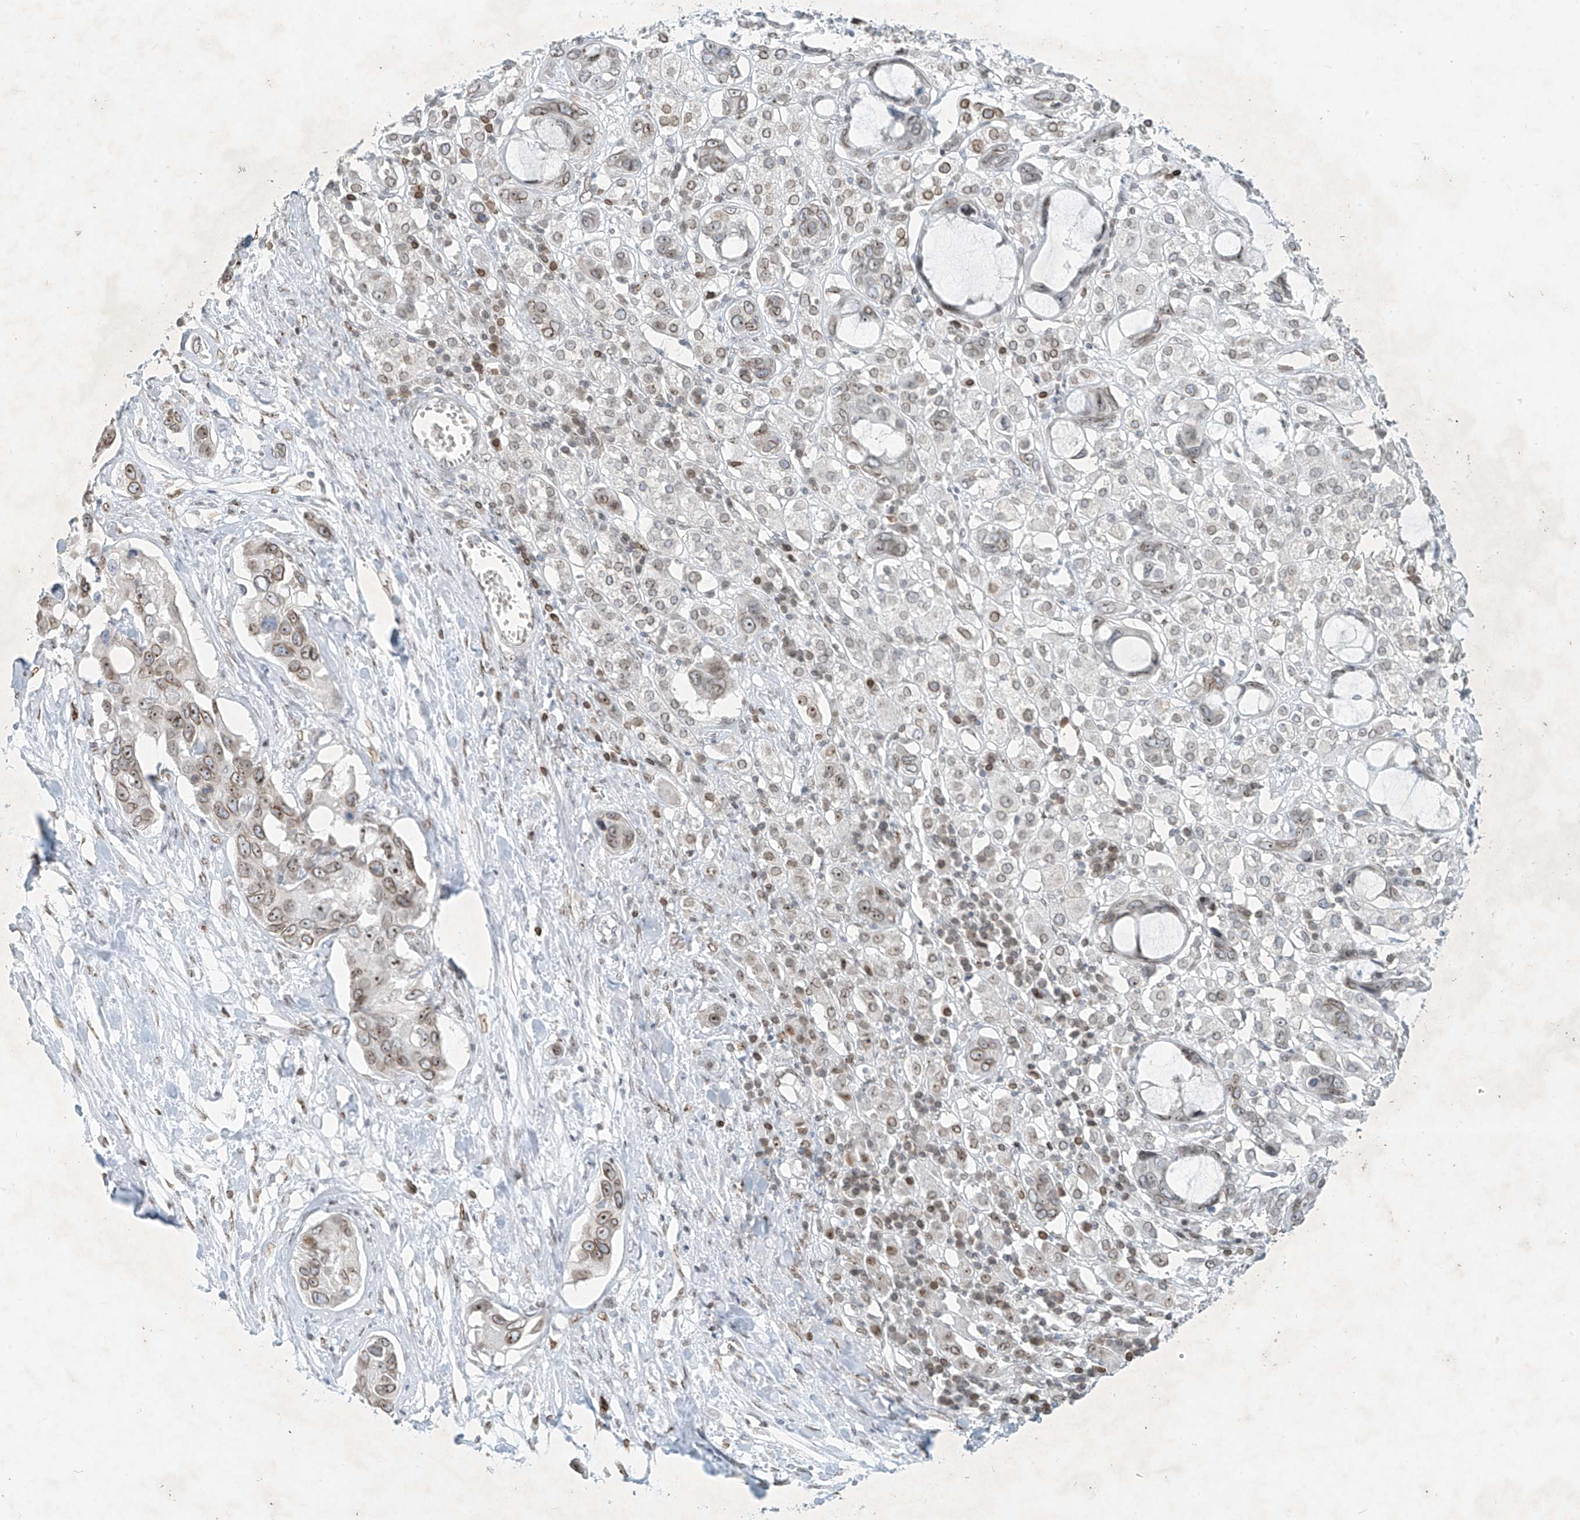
{"staining": {"intensity": "moderate", "quantity": "25%-75%", "location": "cytoplasmic/membranous,nuclear"}, "tissue": "pancreatic cancer", "cell_type": "Tumor cells", "image_type": "cancer", "snomed": [{"axis": "morphology", "description": "Adenocarcinoma, NOS"}, {"axis": "topography", "description": "Pancreas"}], "caption": "This histopathology image demonstrates immunohistochemistry (IHC) staining of human pancreatic cancer (adenocarcinoma), with medium moderate cytoplasmic/membranous and nuclear positivity in about 25%-75% of tumor cells.", "gene": "SAMD15", "patient": {"sex": "female", "age": 60}}